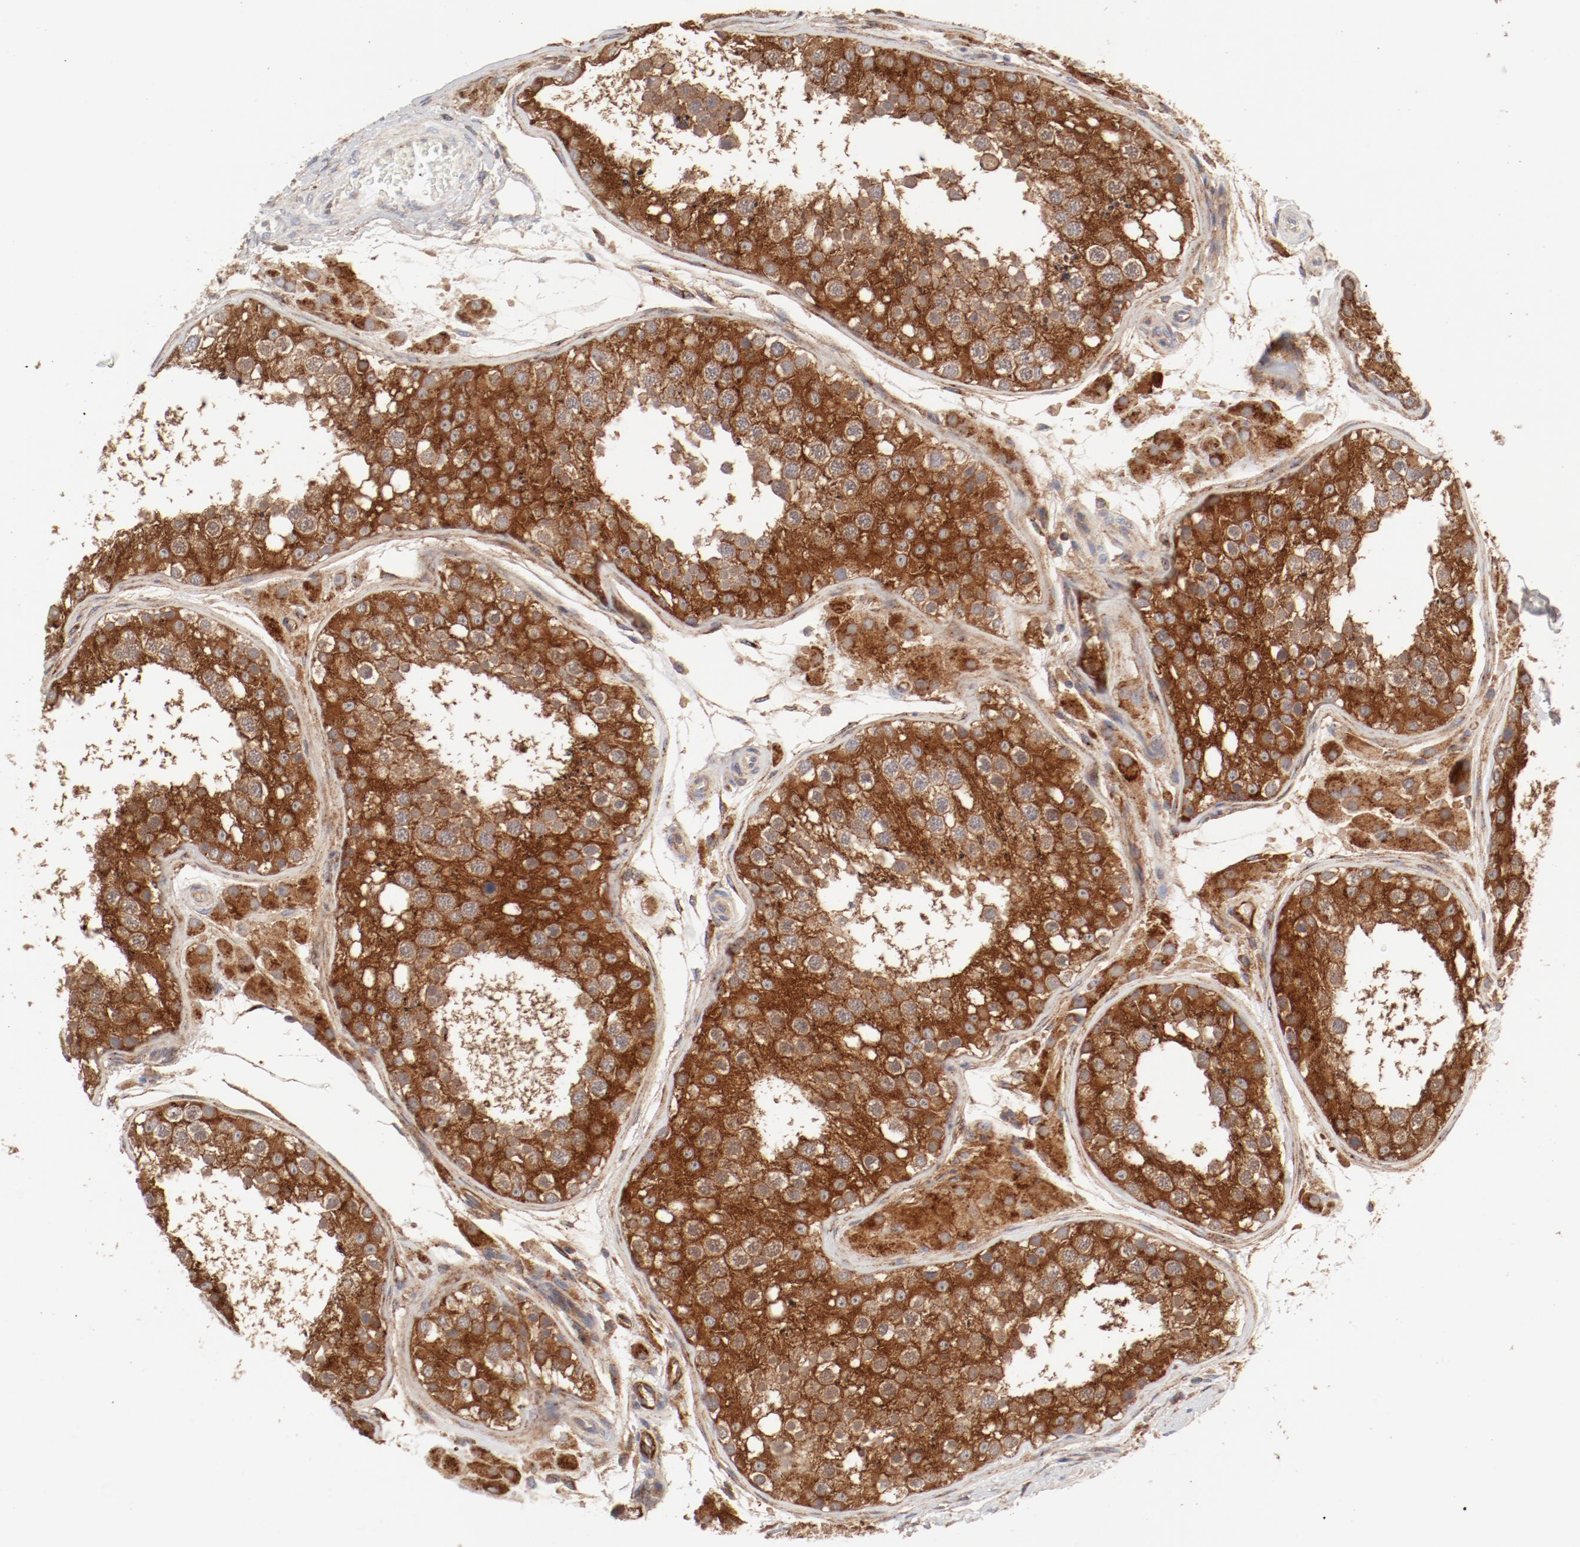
{"staining": {"intensity": "moderate", "quantity": ">75%", "location": "cytoplasmic/membranous"}, "tissue": "testis", "cell_type": "Cells in seminiferous ducts", "image_type": "normal", "snomed": [{"axis": "morphology", "description": "Normal tissue, NOS"}, {"axis": "topography", "description": "Testis"}], "caption": "Moderate cytoplasmic/membranous protein expression is seen in approximately >75% of cells in seminiferous ducts in testis.", "gene": "AP2A1", "patient": {"sex": "male", "age": 26}}